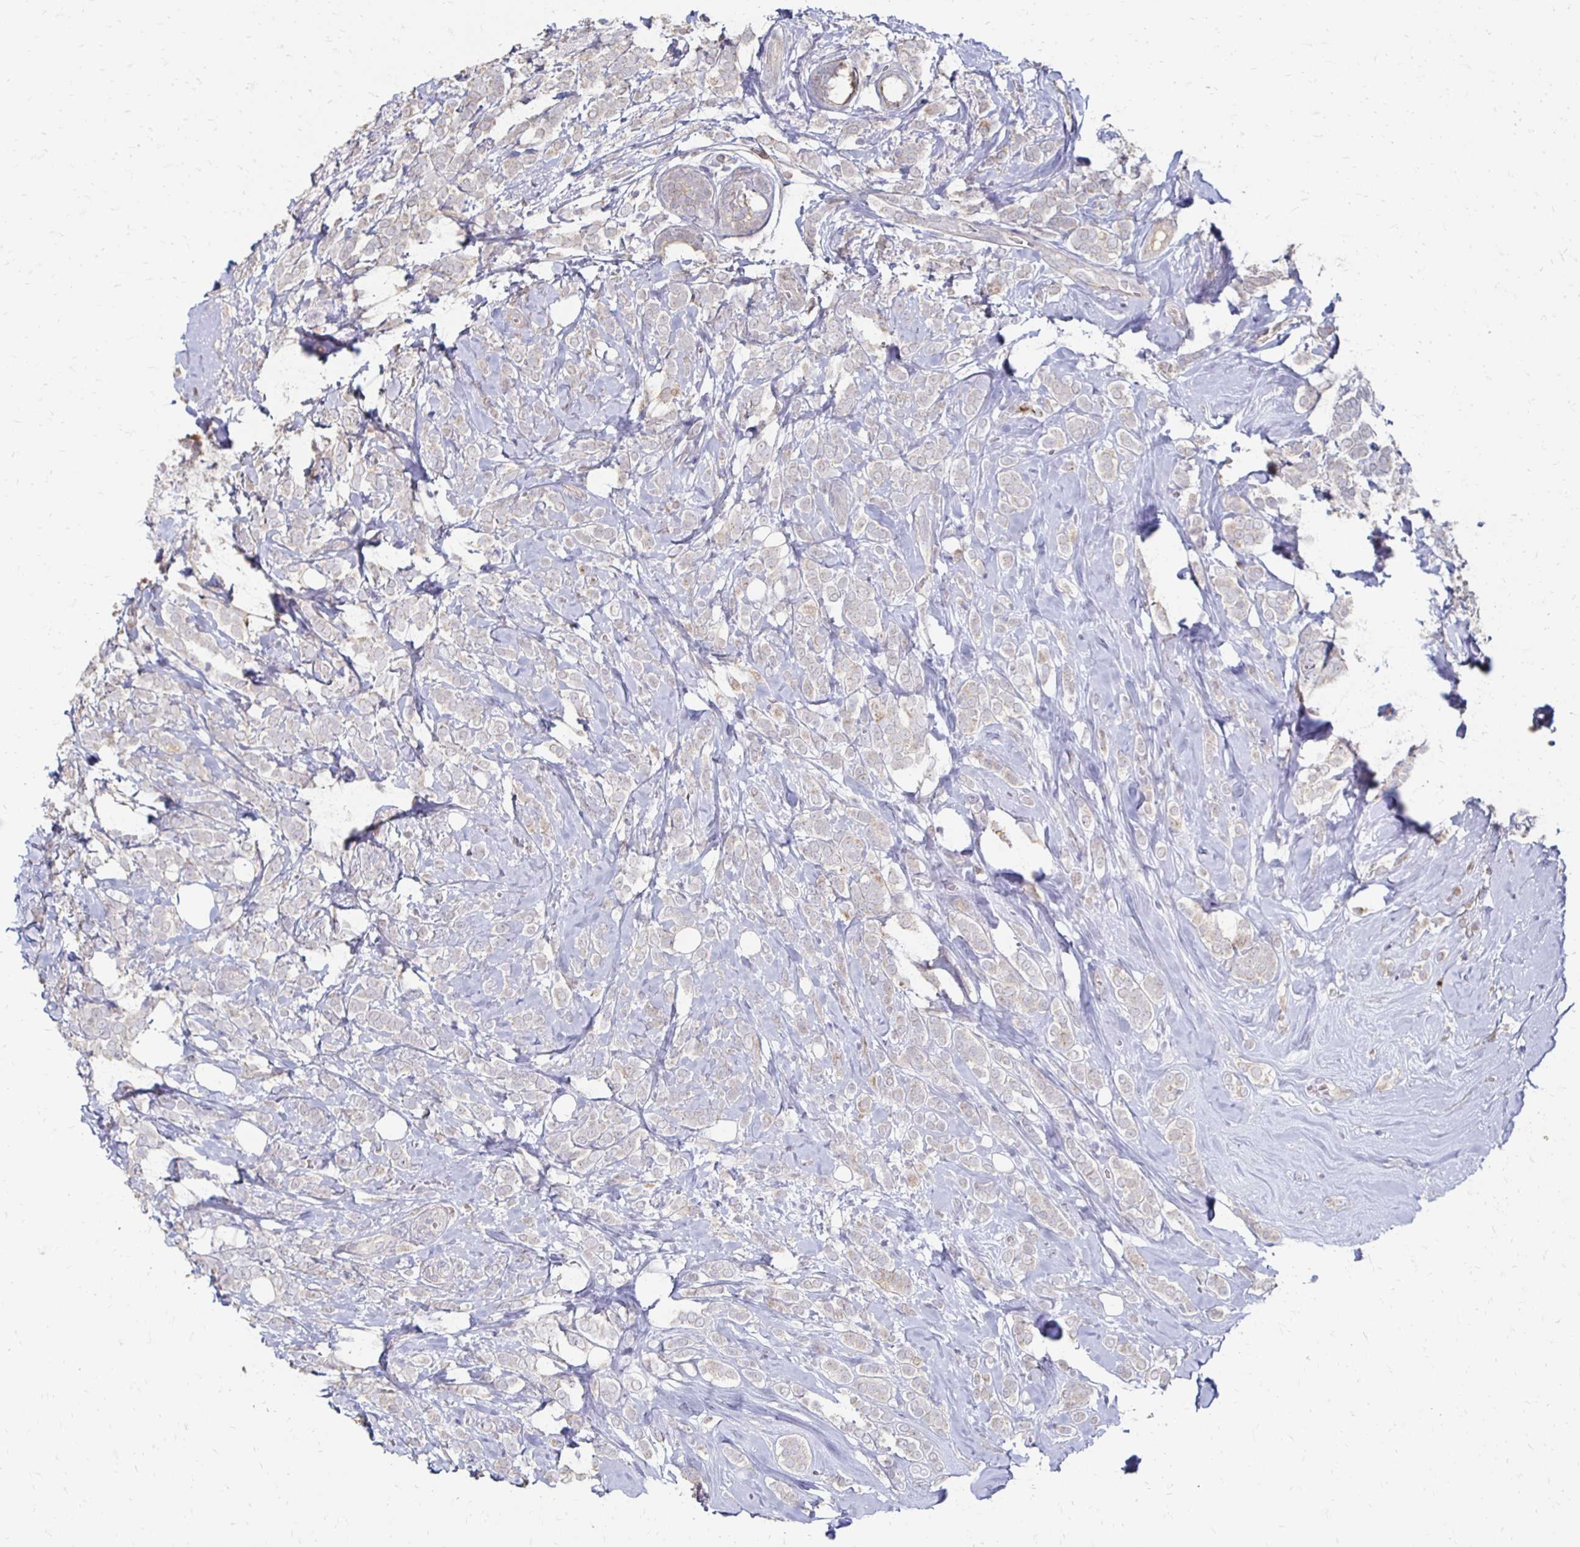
{"staining": {"intensity": "weak", "quantity": "<25%", "location": "cytoplasmic/membranous"}, "tissue": "breast cancer", "cell_type": "Tumor cells", "image_type": "cancer", "snomed": [{"axis": "morphology", "description": "Lobular carcinoma"}, {"axis": "topography", "description": "Breast"}], "caption": "Immunohistochemical staining of human lobular carcinoma (breast) exhibits no significant staining in tumor cells.", "gene": "ZNF727", "patient": {"sex": "female", "age": 49}}